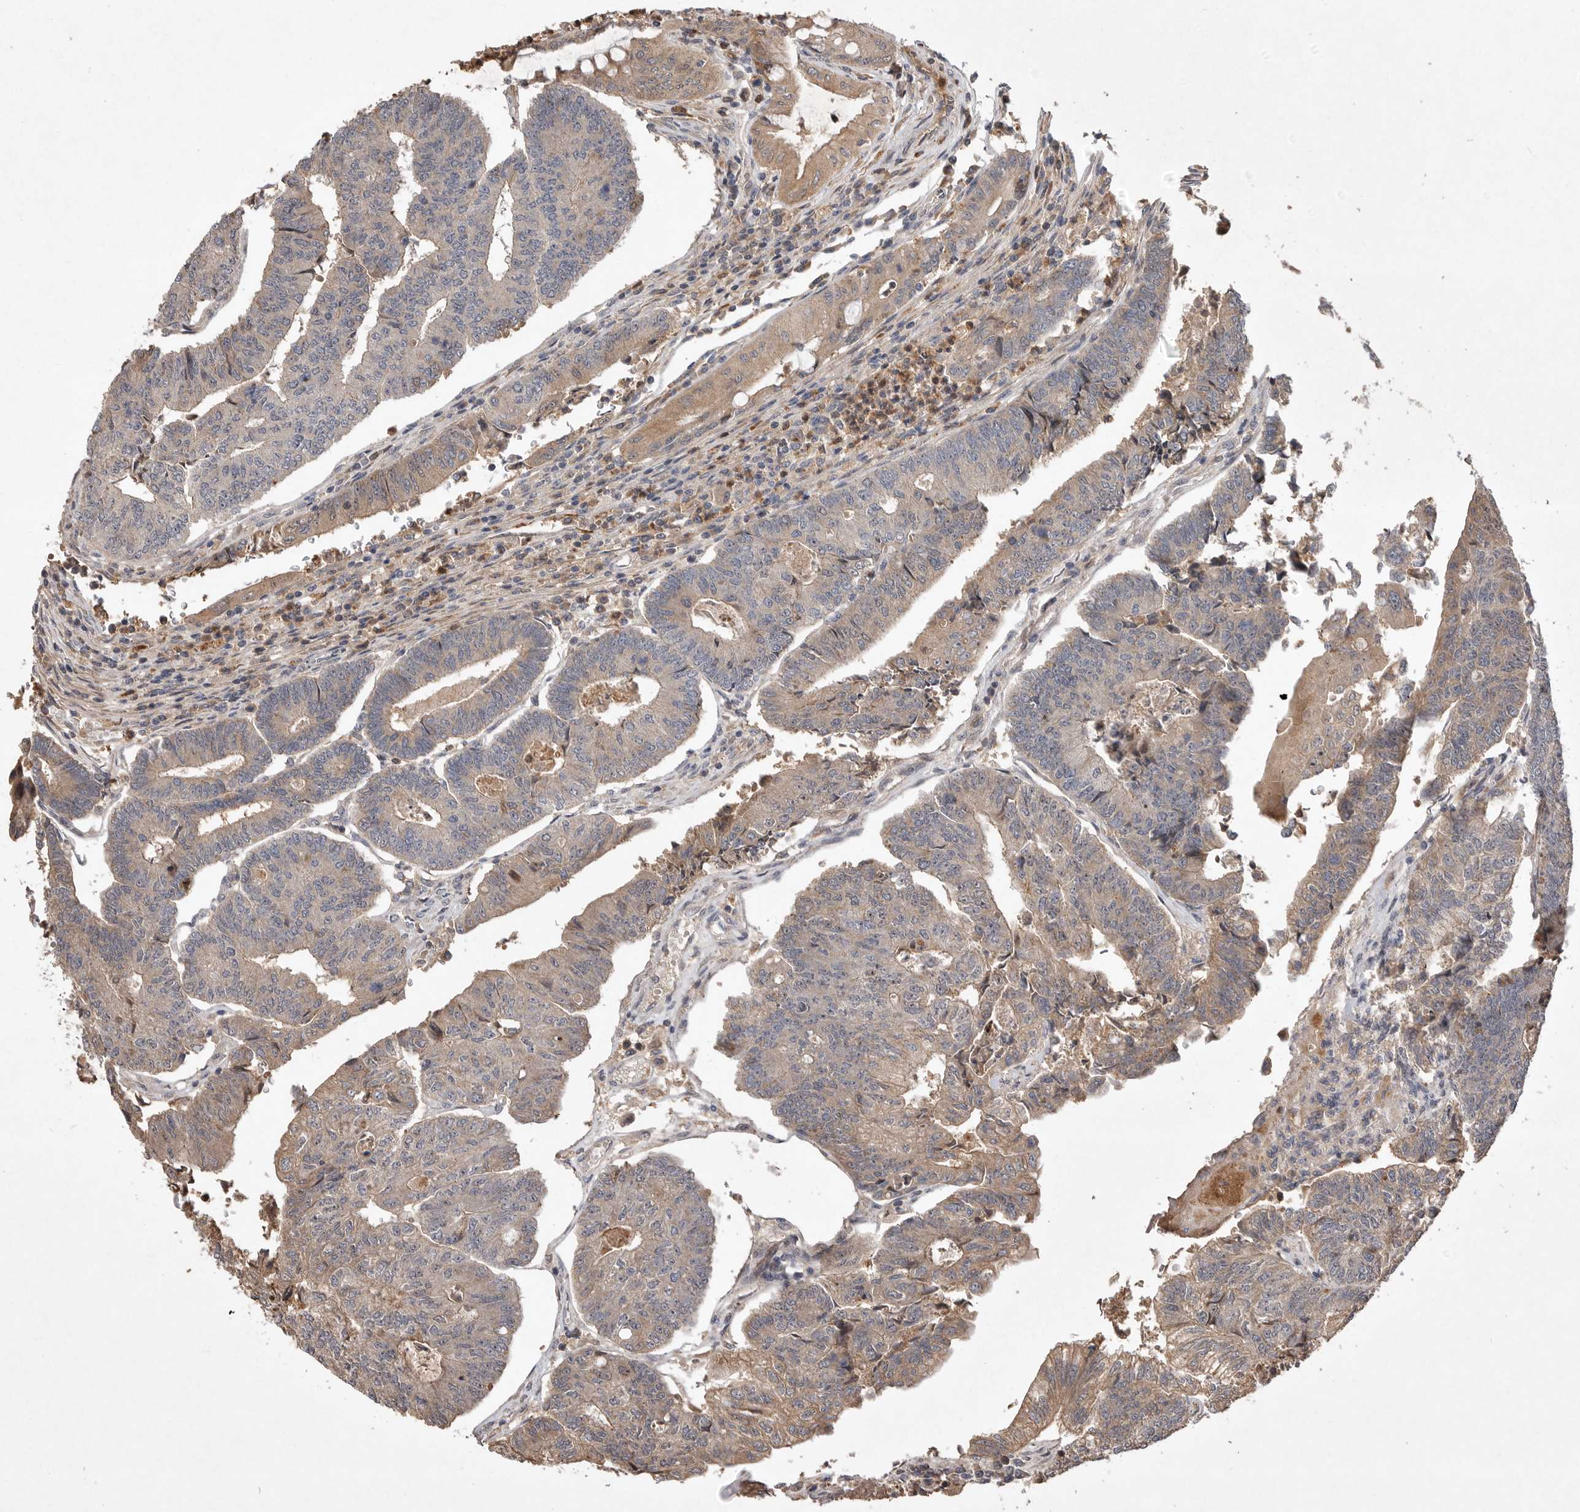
{"staining": {"intensity": "moderate", "quantity": "<25%", "location": "cytoplasmic/membranous"}, "tissue": "colorectal cancer", "cell_type": "Tumor cells", "image_type": "cancer", "snomed": [{"axis": "morphology", "description": "Adenocarcinoma, NOS"}, {"axis": "topography", "description": "Colon"}], "caption": "This photomicrograph displays immunohistochemistry staining of human colorectal cancer, with low moderate cytoplasmic/membranous positivity in approximately <25% of tumor cells.", "gene": "VN1R4", "patient": {"sex": "female", "age": 67}}